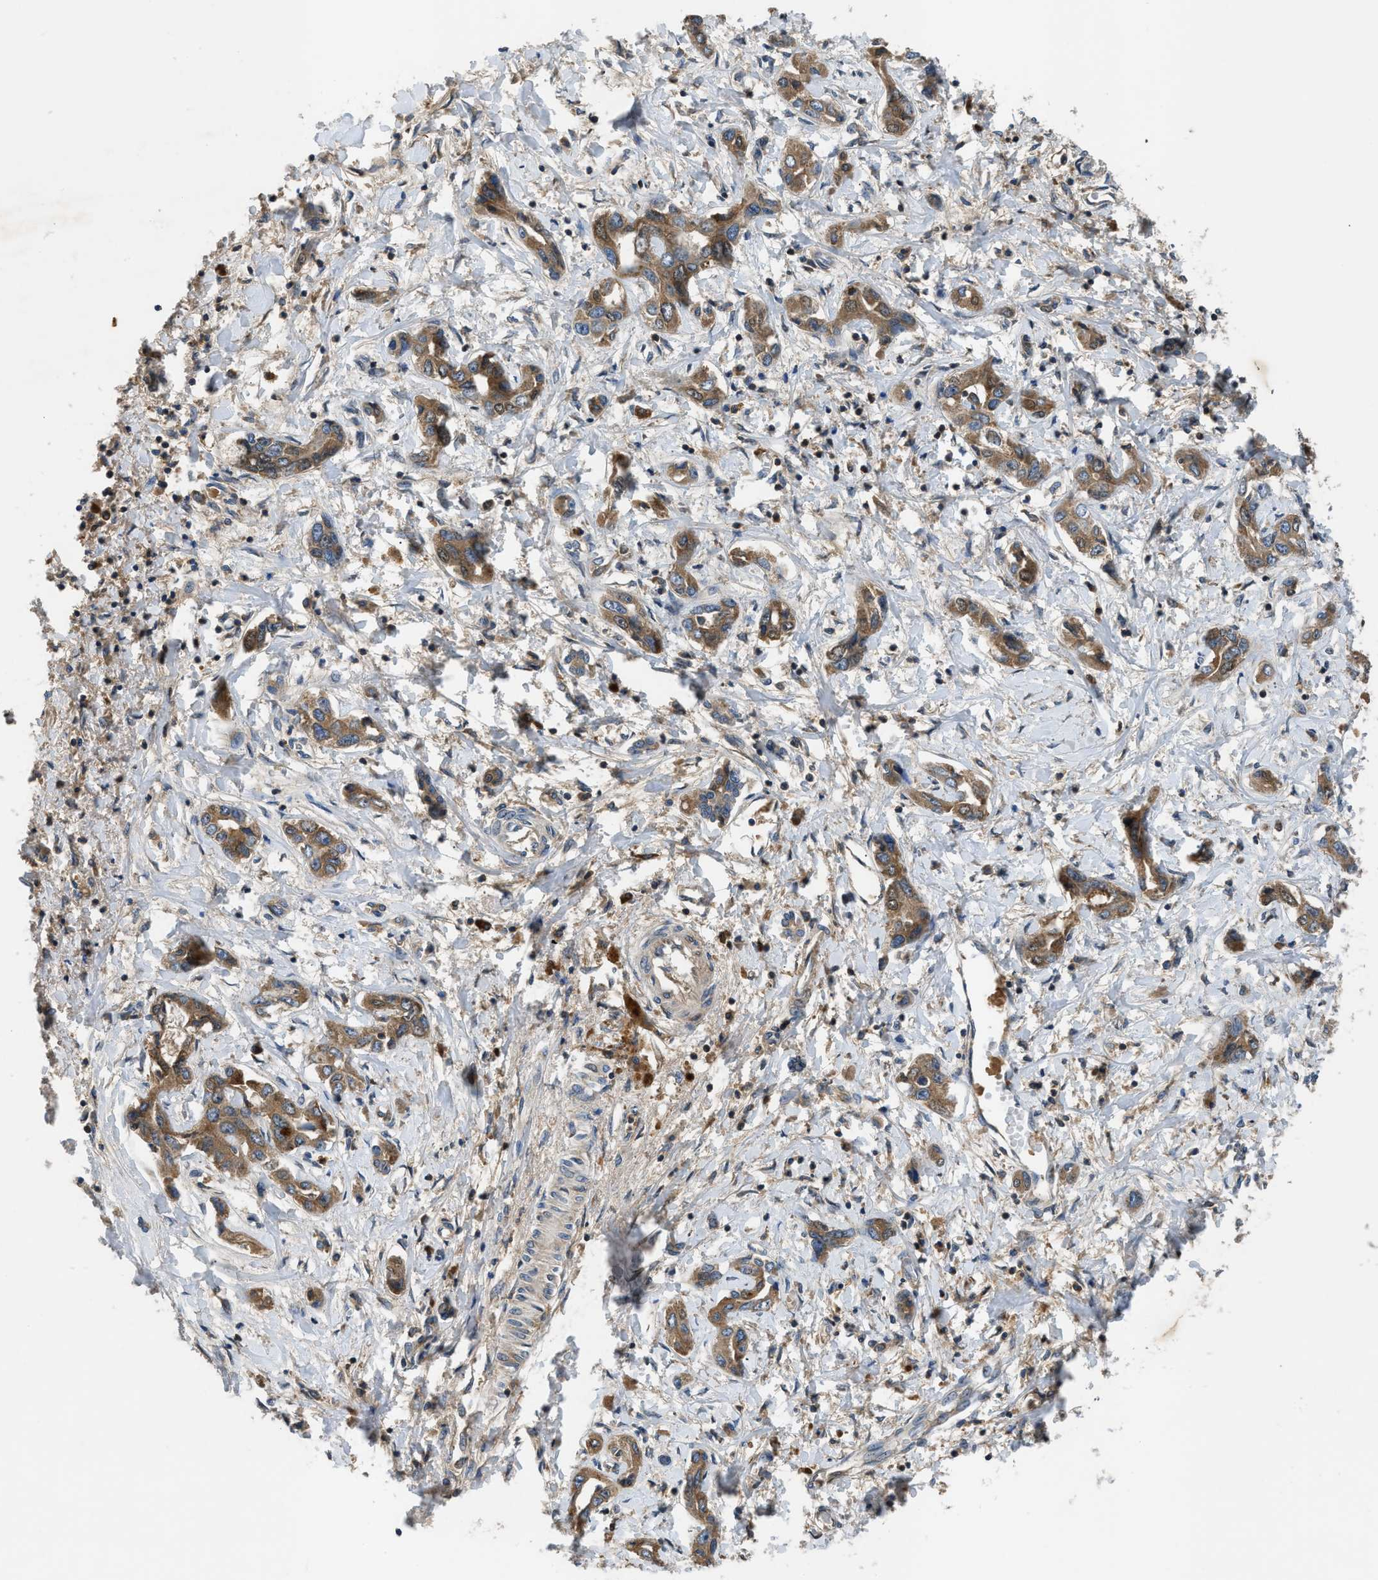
{"staining": {"intensity": "moderate", "quantity": ">75%", "location": "cytoplasmic/membranous"}, "tissue": "liver cancer", "cell_type": "Tumor cells", "image_type": "cancer", "snomed": [{"axis": "morphology", "description": "Cholangiocarcinoma"}, {"axis": "topography", "description": "Liver"}], "caption": "Protein expression analysis of human liver cancer reveals moderate cytoplasmic/membranous staining in approximately >75% of tumor cells. (IHC, brightfield microscopy, high magnification).", "gene": "PAFAH2", "patient": {"sex": "male", "age": 59}}